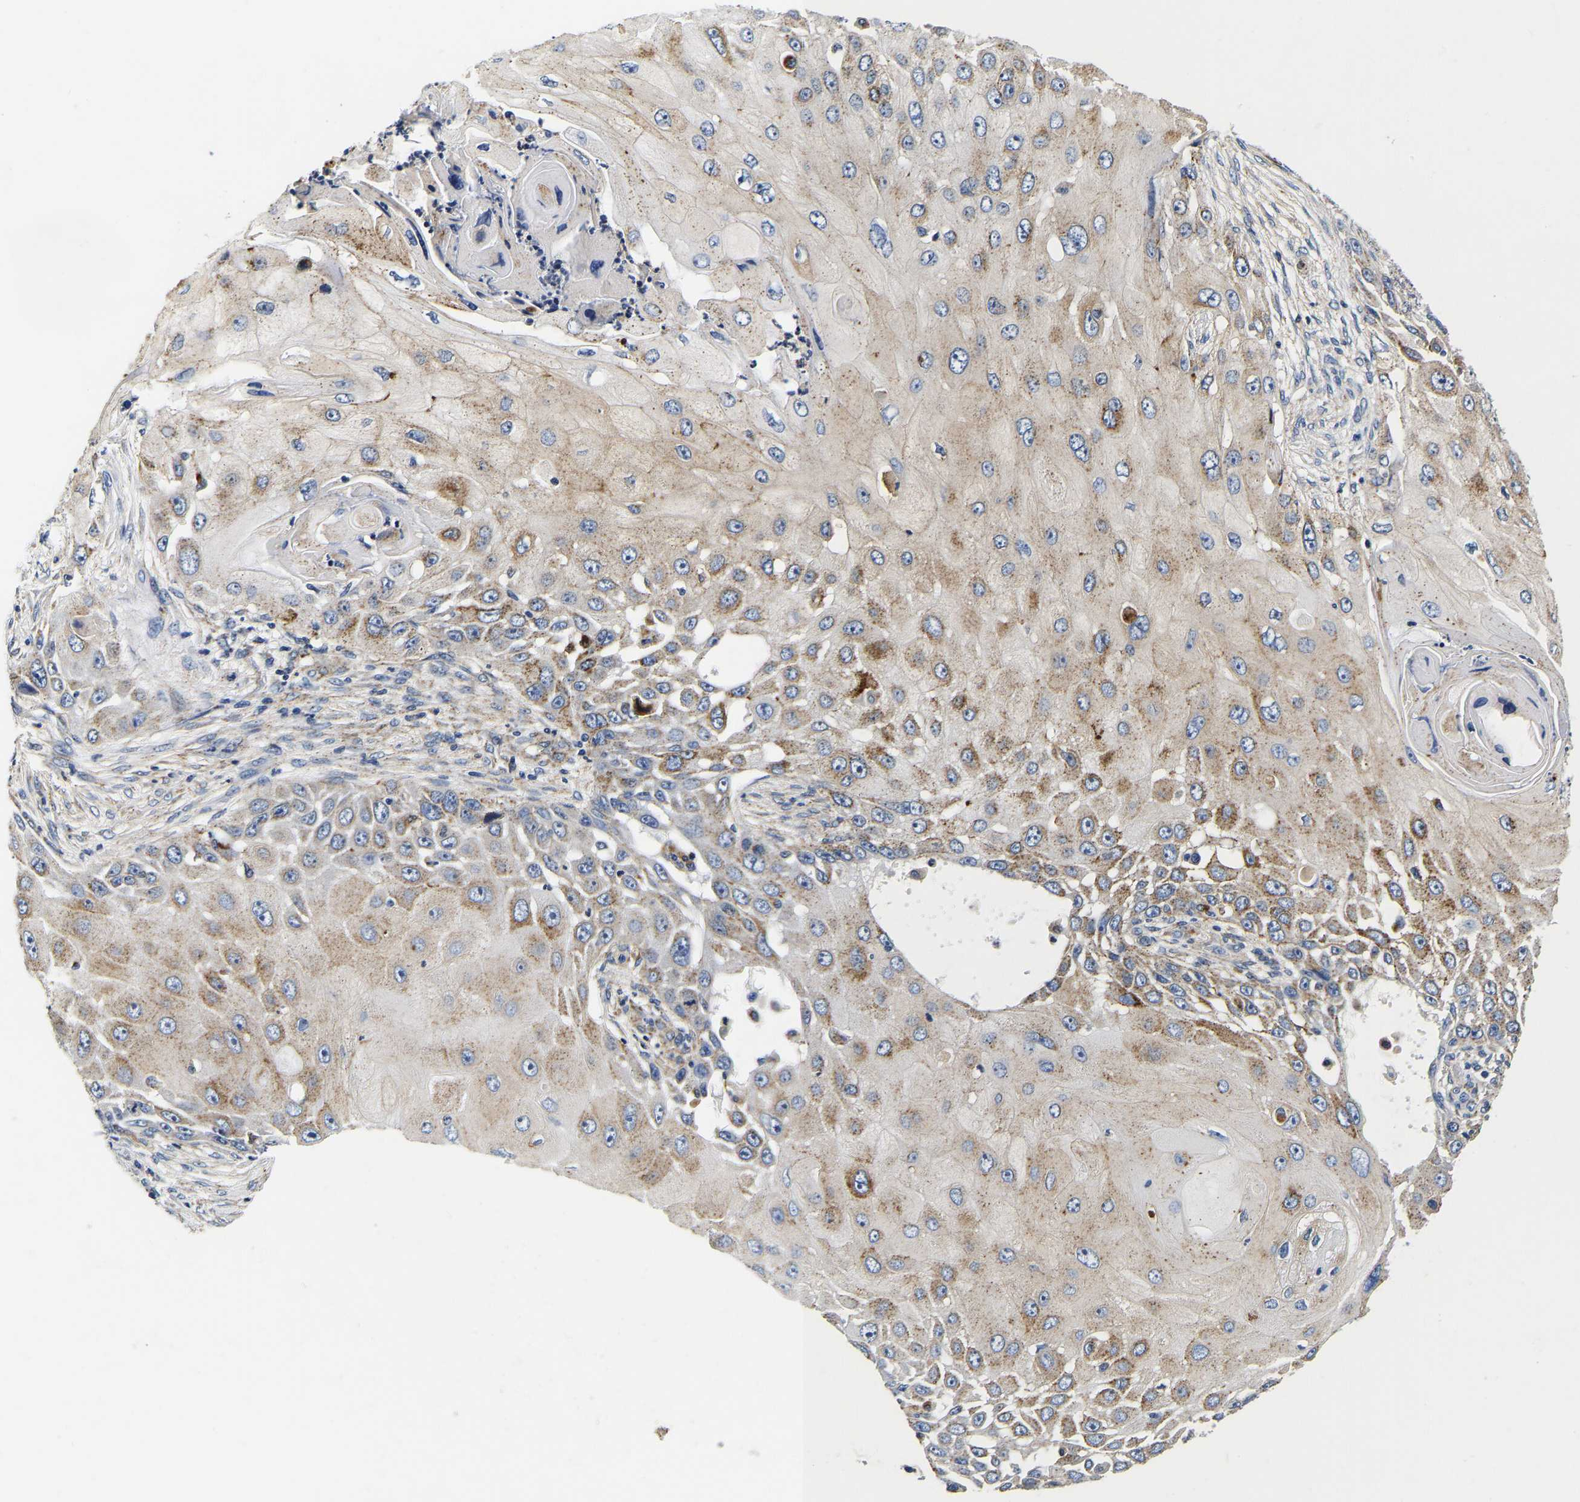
{"staining": {"intensity": "moderate", "quantity": "25%-75%", "location": "cytoplasmic/membranous"}, "tissue": "skin cancer", "cell_type": "Tumor cells", "image_type": "cancer", "snomed": [{"axis": "morphology", "description": "Squamous cell carcinoma, NOS"}, {"axis": "topography", "description": "Skin"}], "caption": "An image of human skin squamous cell carcinoma stained for a protein demonstrates moderate cytoplasmic/membranous brown staining in tumor cells. (IHC, brightfield microscopy, high magnification).", "gene": "GRN", "patient": {"sex": "female", "age": 44}}